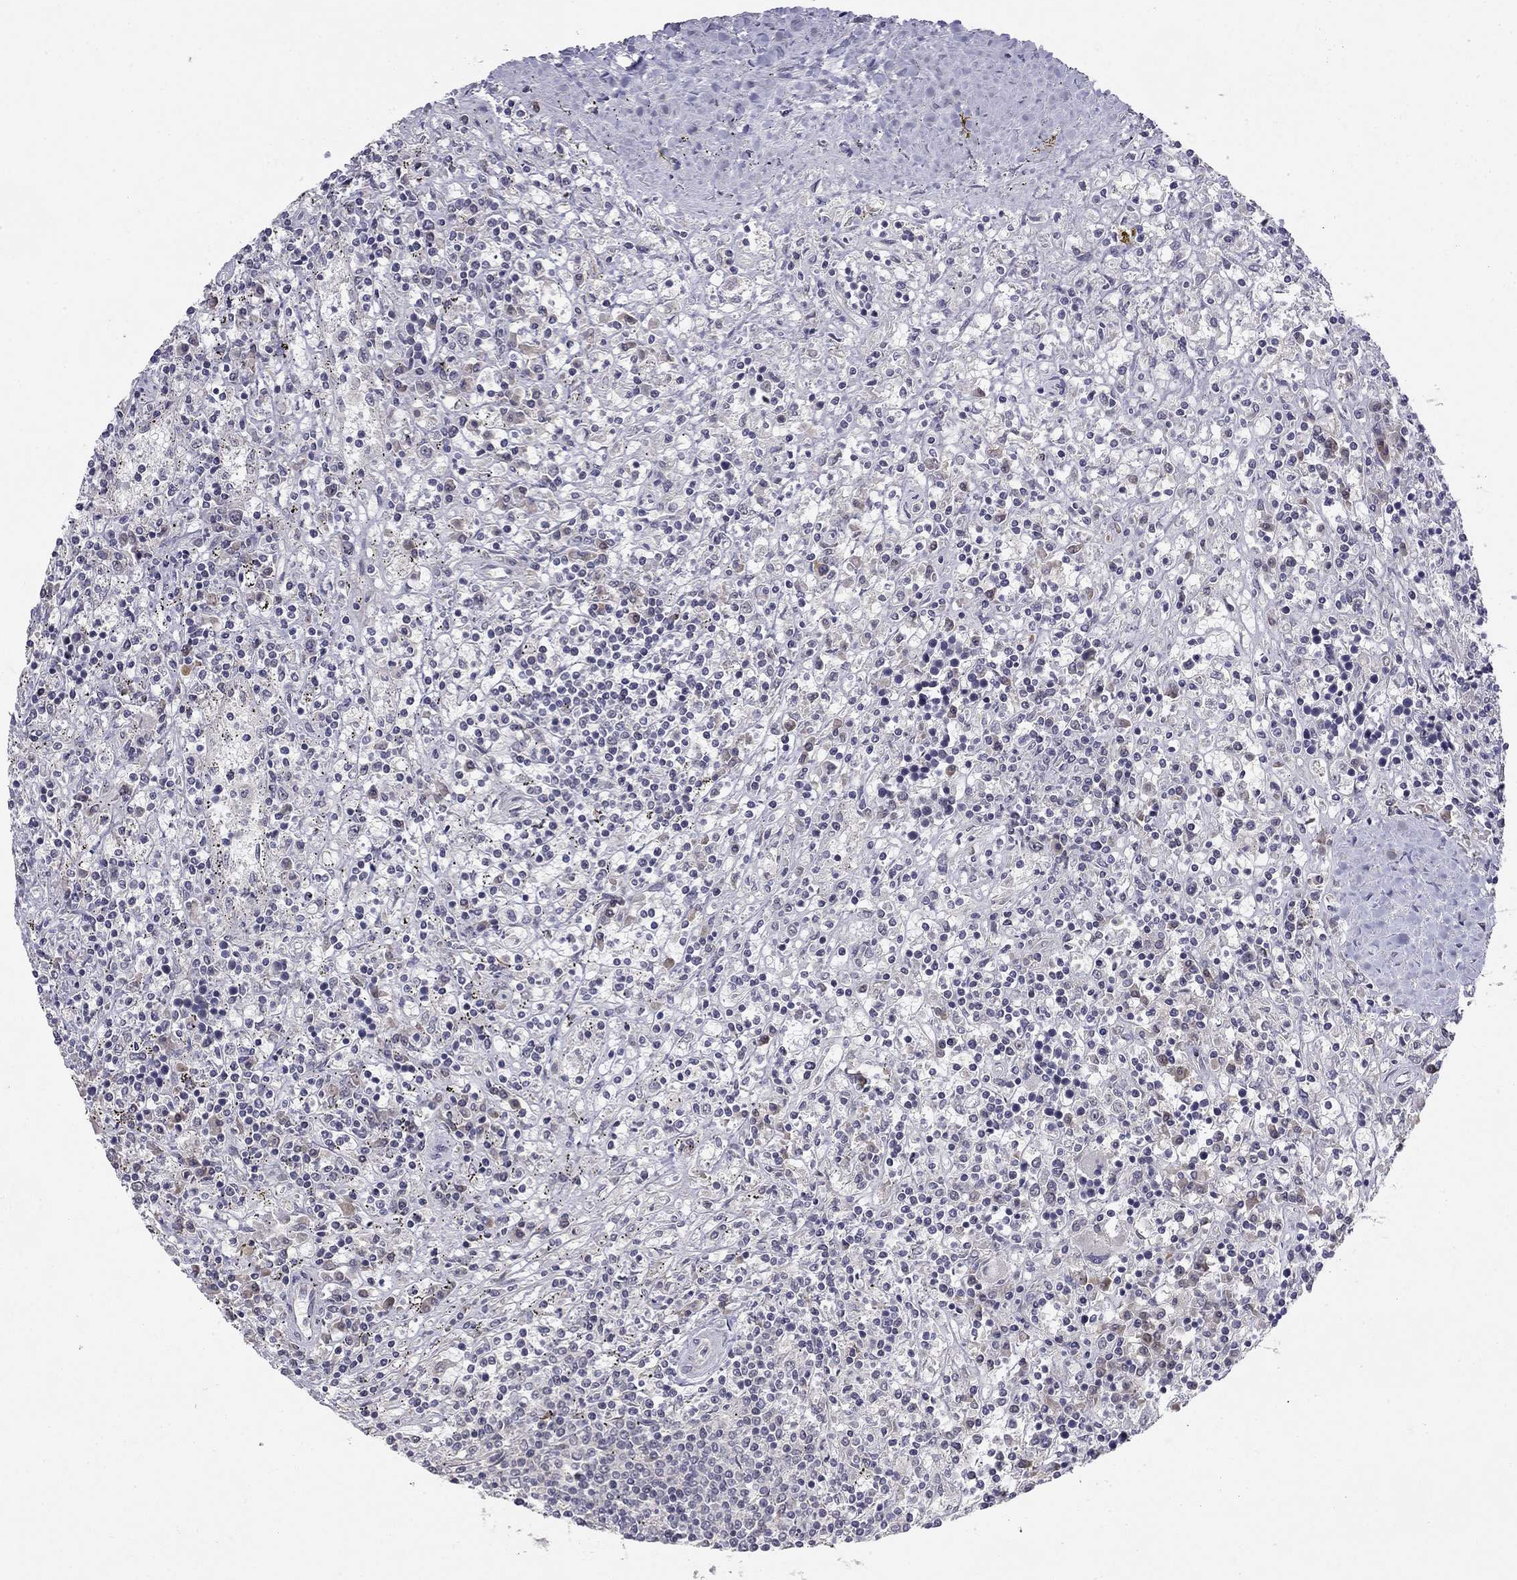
{"staining": {"intensity": "negative", "quantity": "none", "location": "none"}, "tissue": "lymphoma", "cell_type": "Tumor cells", "image_type": "cancer", "snomed": [{"axis": "morphology", "description": "Malignant lymphoma, non-Hodgkin's type, Low grade"}, {"axis": "topography", "description": "Spleen"}], "caption": "Tumor cells are negative for brown protein staining in low-grade malignant lymphoma, non-Hodgkin's type.", "gene": "STXBP6", "patient": {"sex": "male", "age": 62}}